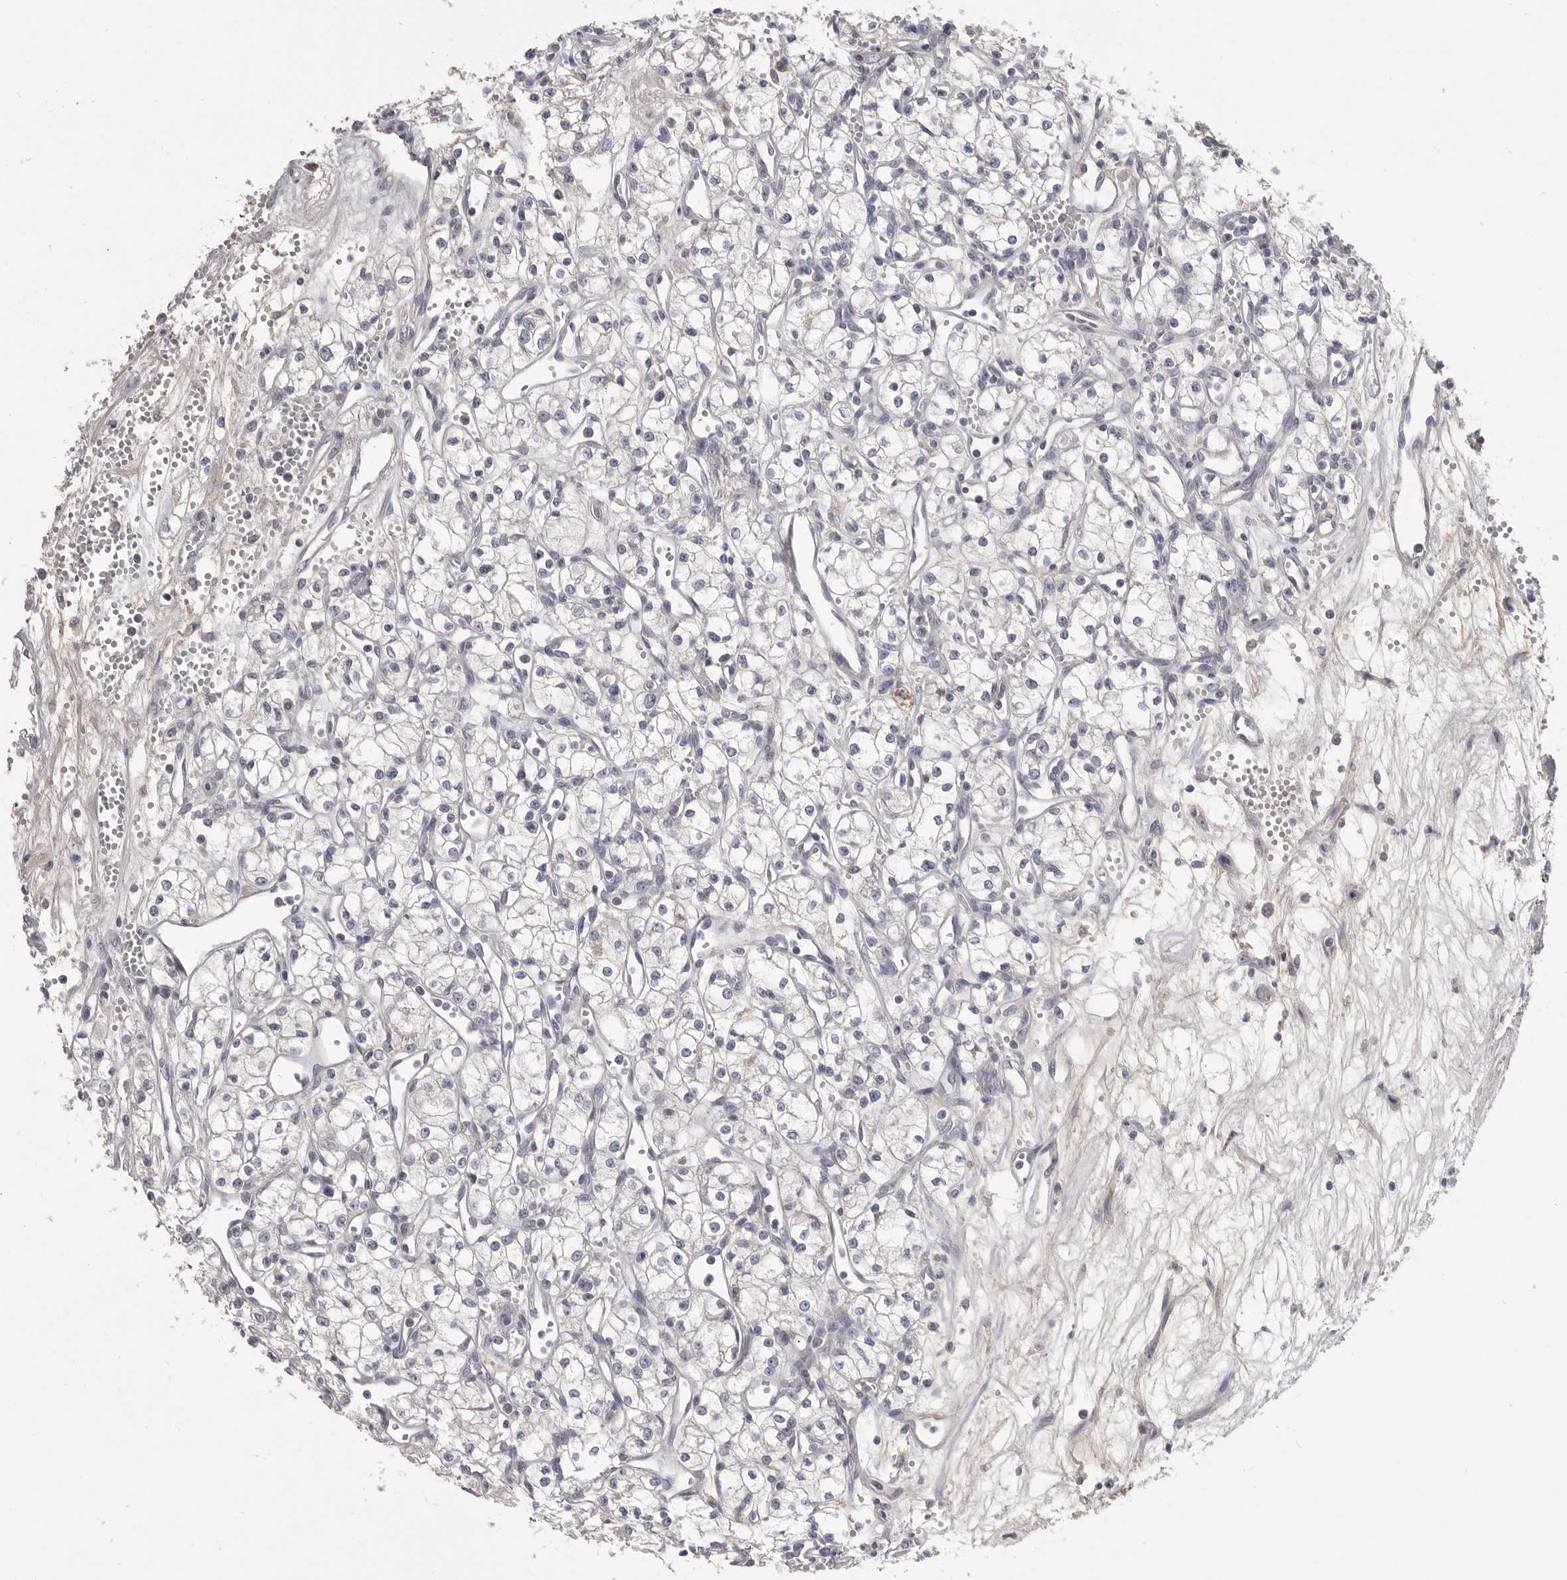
{"staining": {"intensity": "negative", "quantity": "none", "location": "none"}, "tissue": "renal cancer", "cell_type": "Tumor cells", "image_type": "cancer", "snomed": [{"axis": "morphology", "description": "Adenocarcinoma, NOS"}, {"axis": "topography", "description": "Kidney"}], "caption": "This is an IHC micrograph of renal adenocarcinoma. There is no staining in tumor cells.", "gene": "SDC3", "patient": {"sex": "male", "age": 59}}